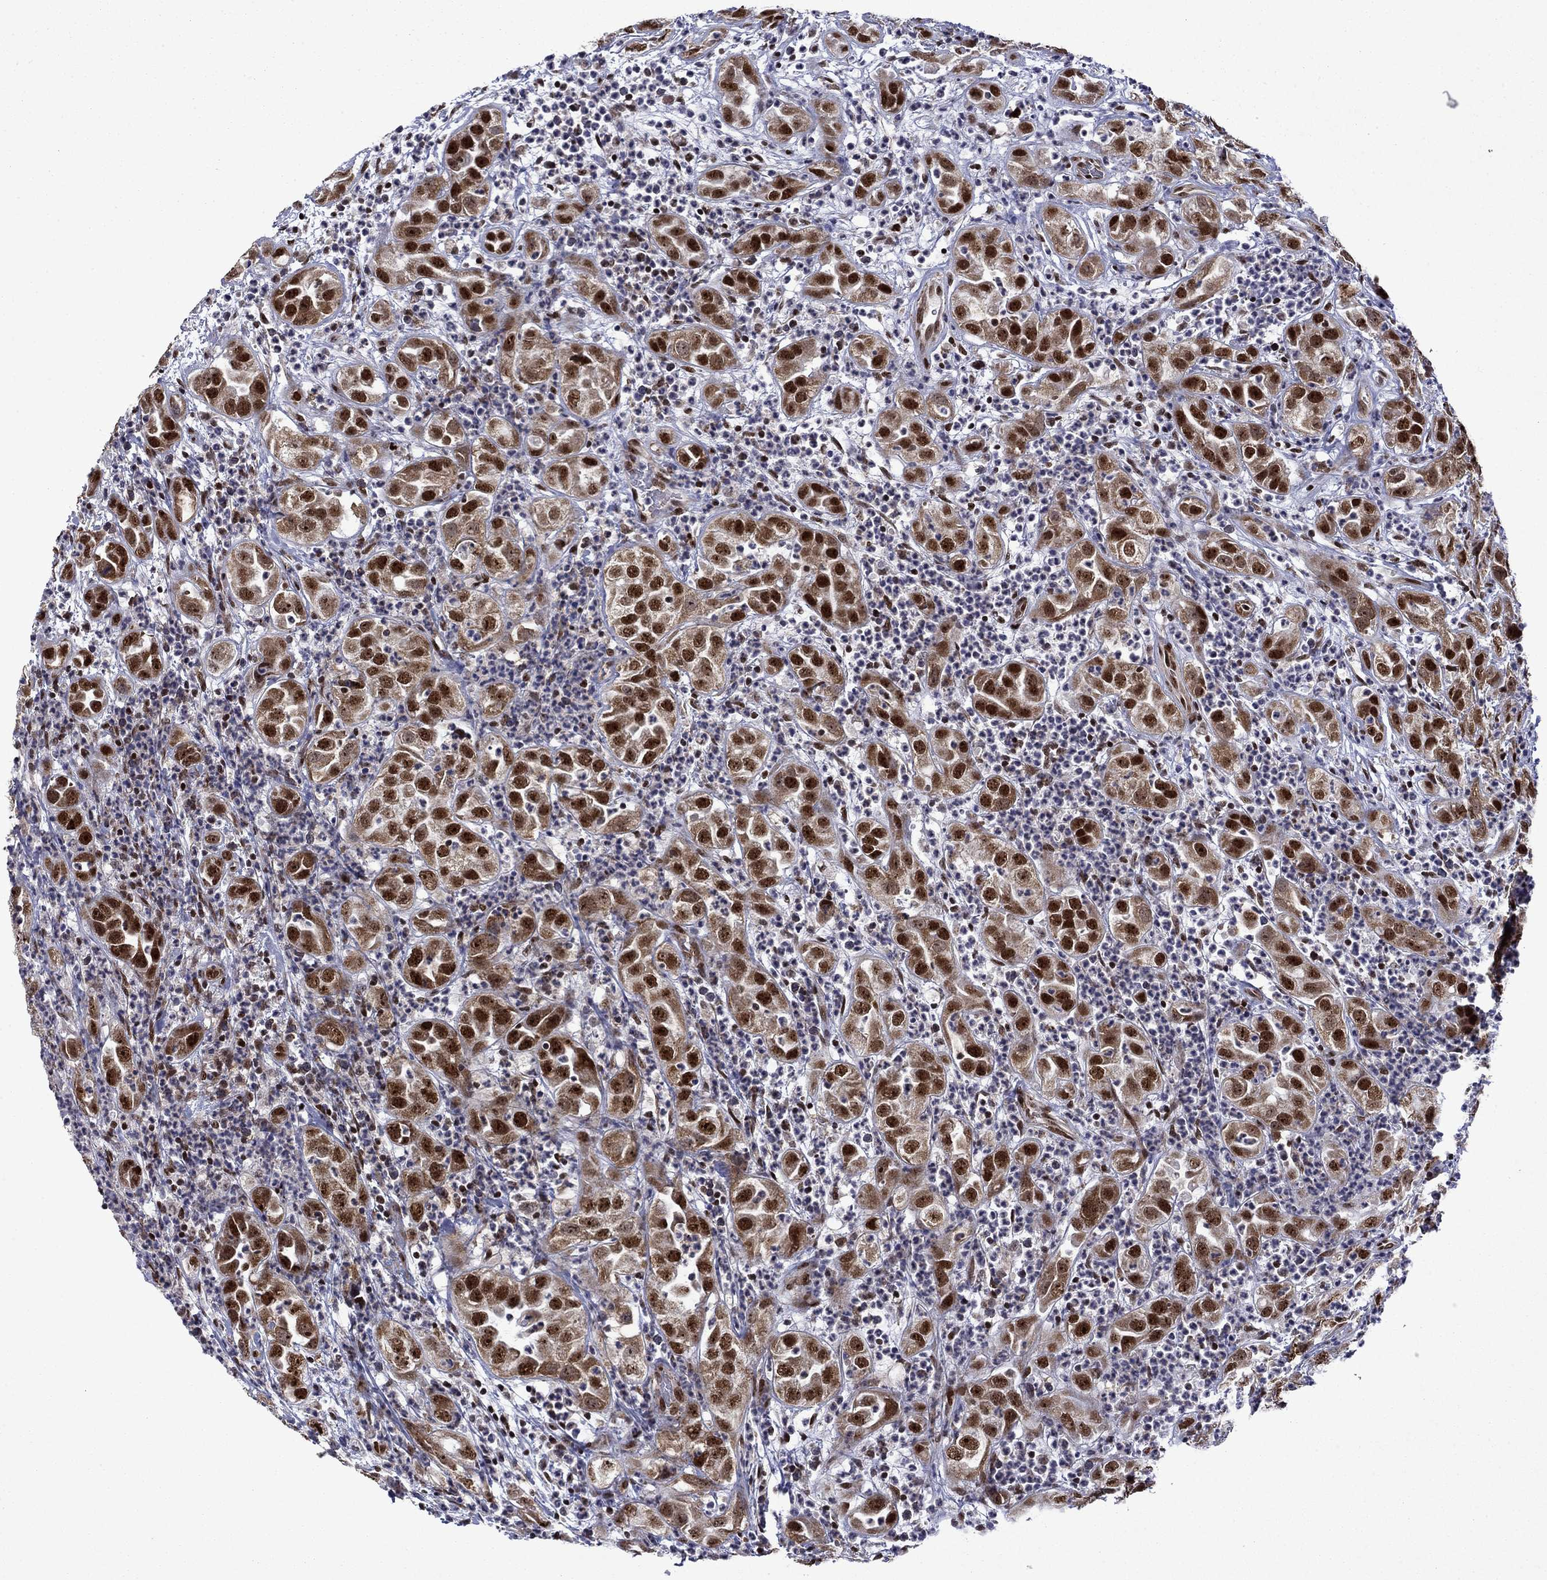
{"staining": {"intensity": "strong", "quantity": ">75%", "location": "nuclear"}, "tissue": "urothelial cancer", "cell_type": "Tumor cells", "image_type": "cancer", "snomed": [{"axis": "morphology", "description": "Urothelial carcinoma, High grade"}, {"axis": "topography", "description": "Urinary bladder"}], "caption": "IHC image of human high-grade urothelial carcinoma stained for a protein (brown), which displays high levels of strong nuclear staining in about >75% of tumor cells.", "gene": "SURF2", "patient": {"sex": "female", "age": 41}}